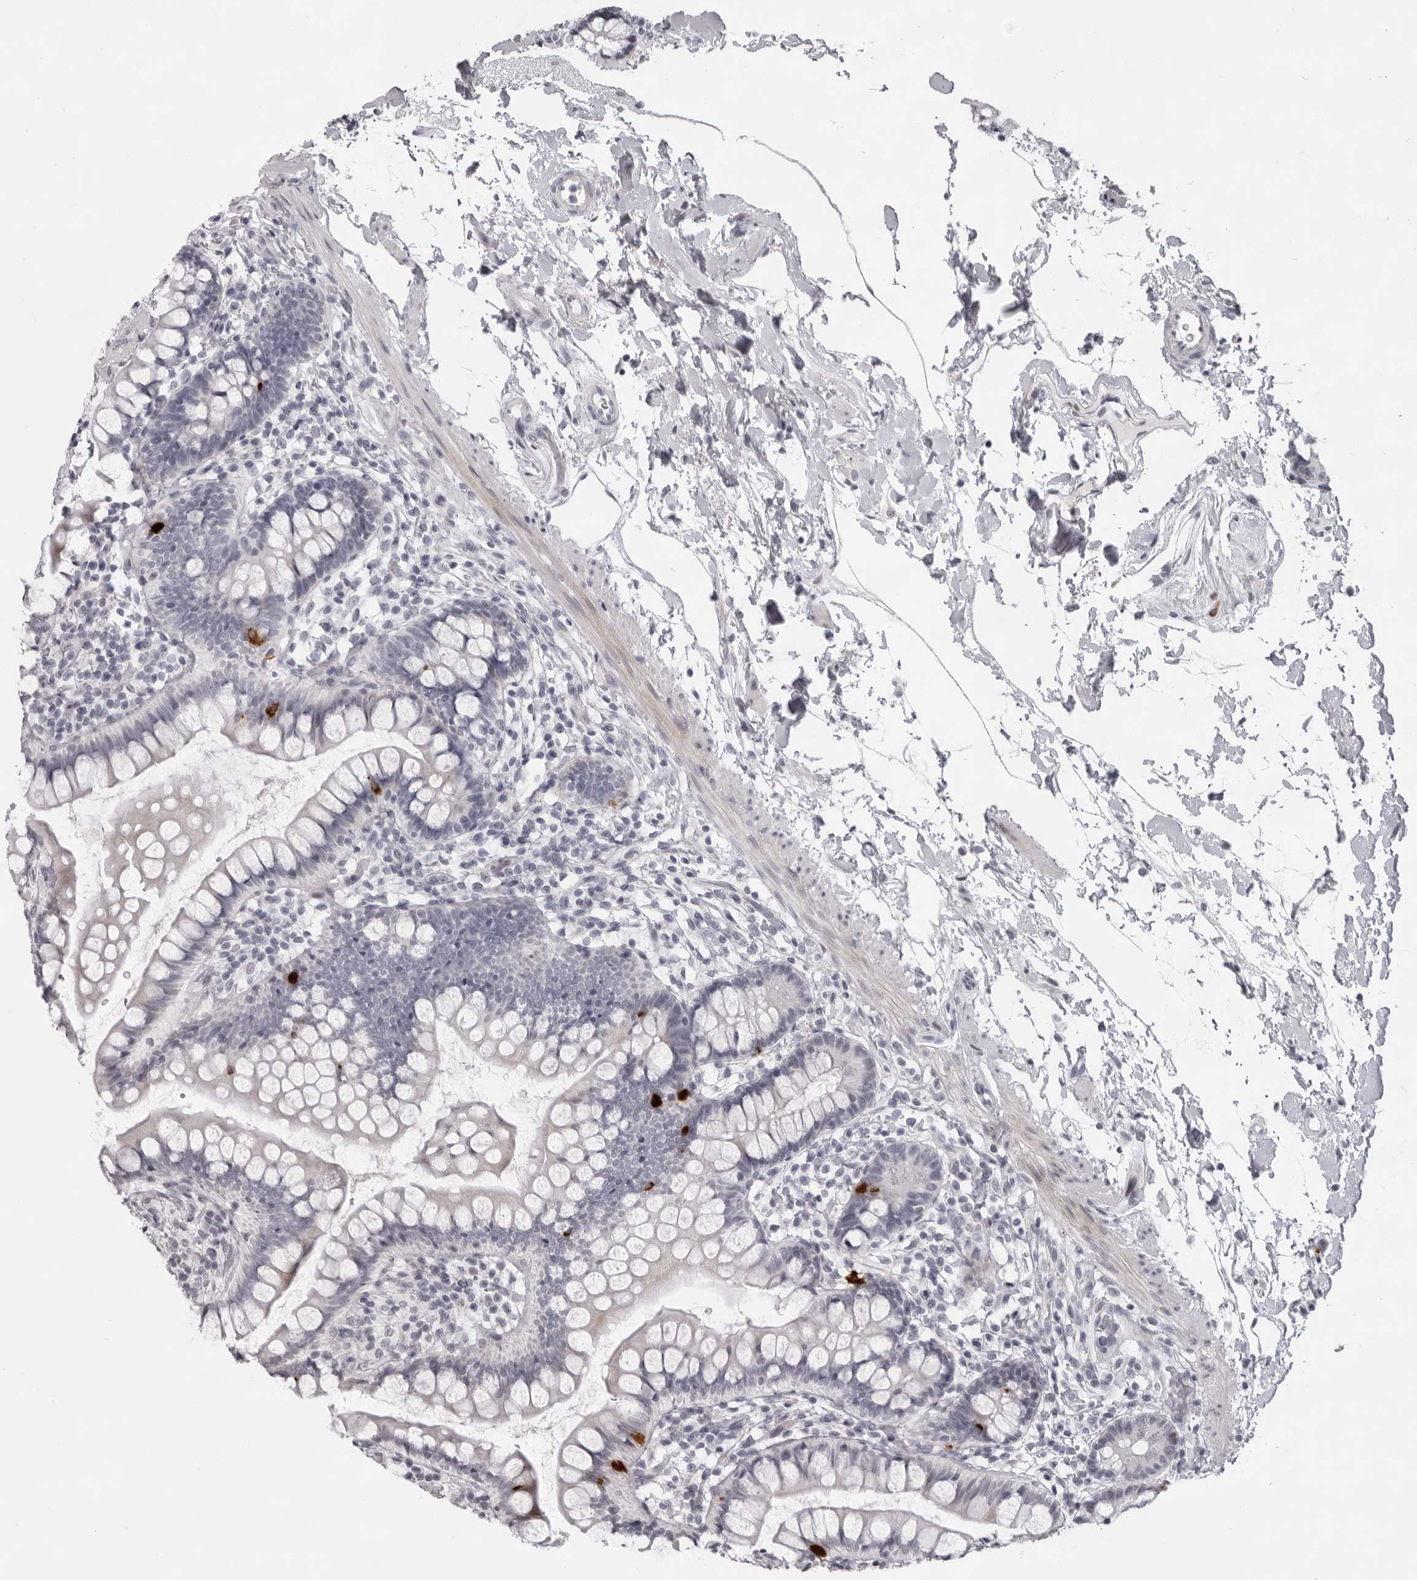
{"staining": {"intensity": "strong", "quantity": "<25%", "location": "cytoplasmic/membranous"}, "tissue": "small intestine", "cell_type": "Glandular cells", "image_type": "normal", "snomed": [{"axis": "morphology", "description": "Normal tissue, NOS"}, {"axis": "topography", "description": "Small intestine"}], "caption": "Protein staining of normal small intestine shows strong cytoplasmic/membranous positivity in approximately <25% of glandular cells. (brown staining indicates protein expression, while blue staining denotes nuclei).", "gene": "NUDT18", "patient": {"sex": "female", "age": 84}}